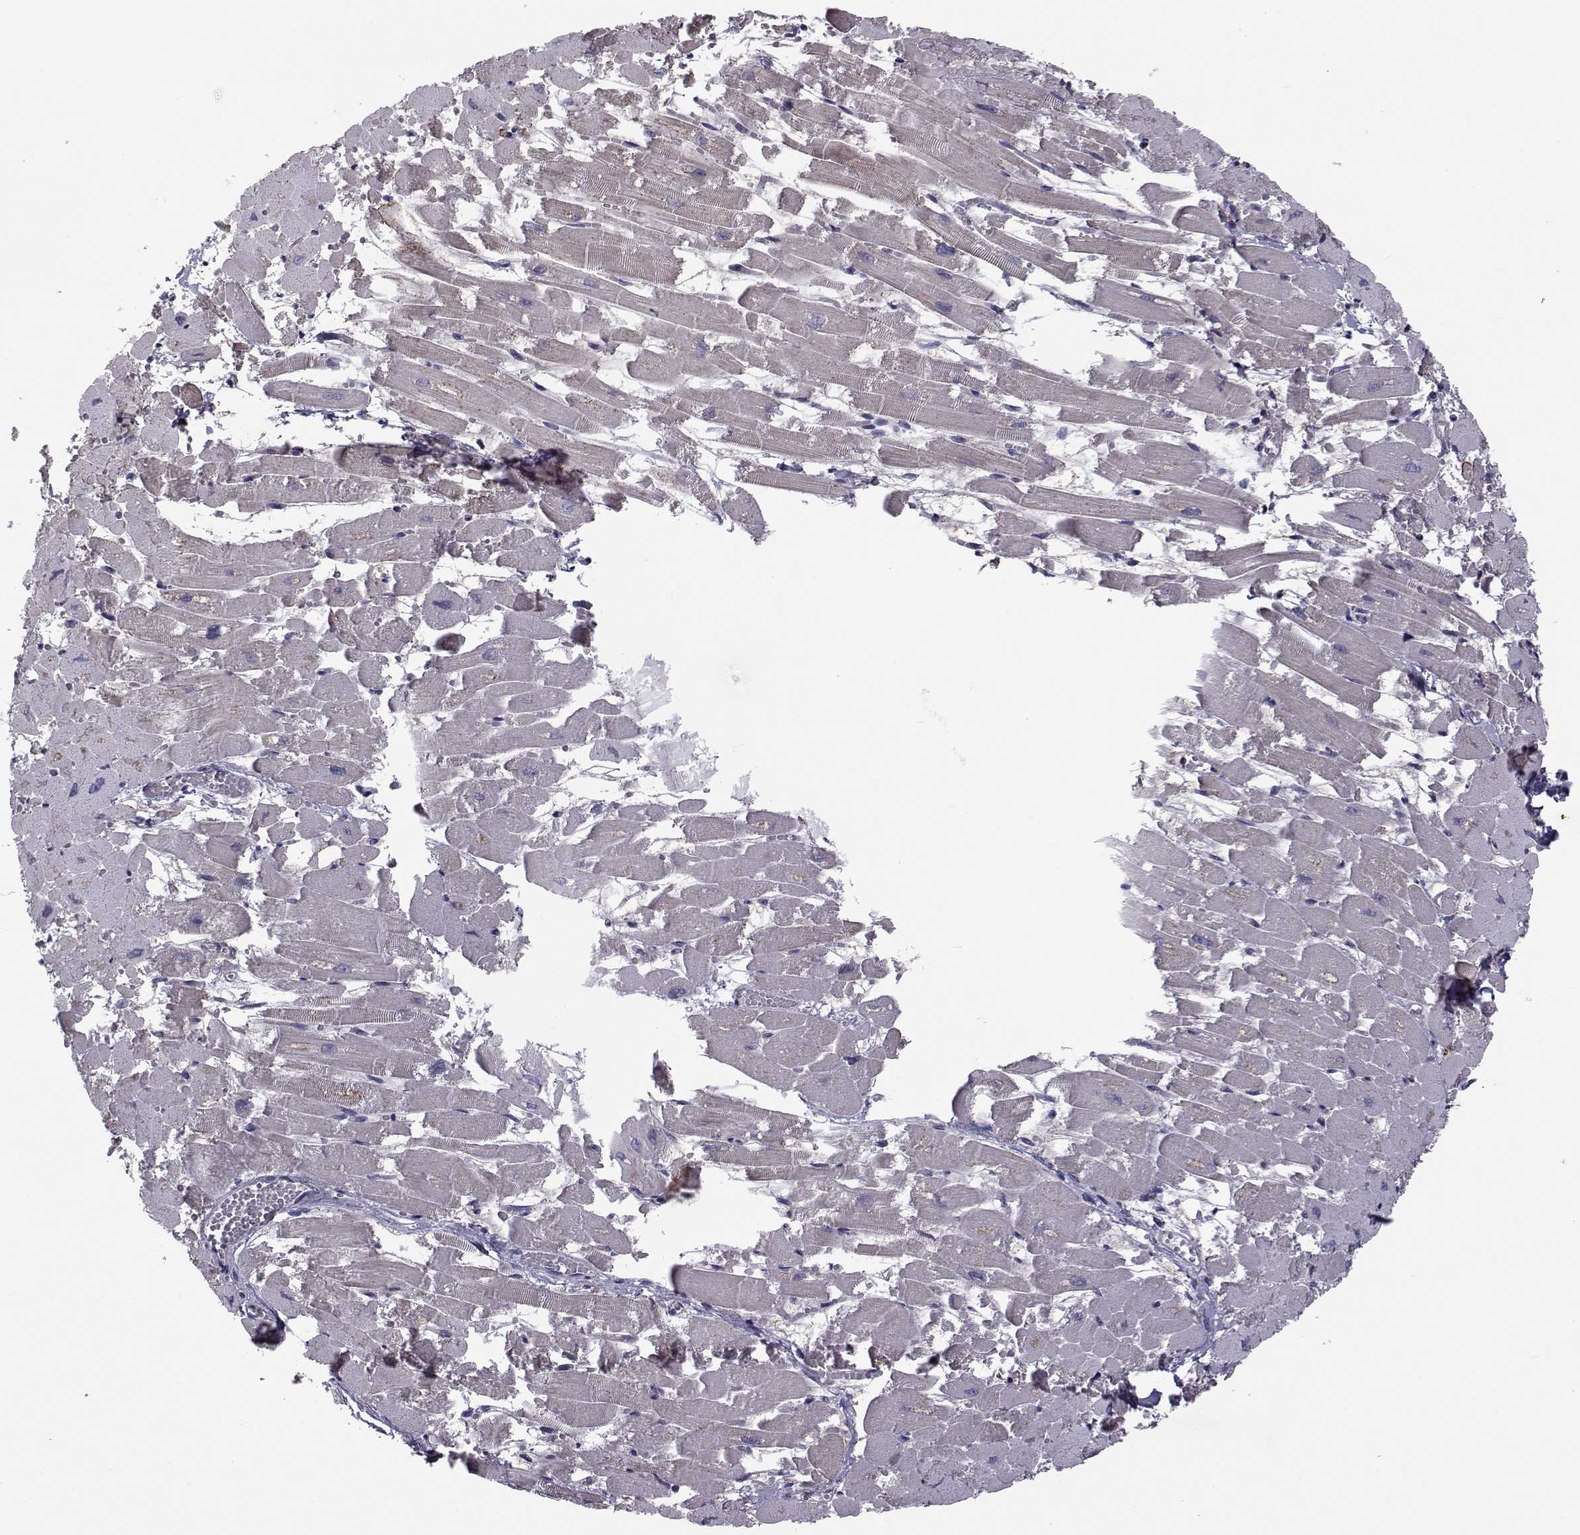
{"staining": {"intensity": "negative", "quantity": "none", "location": "none"}, "tissue": "heart muscle", "cell_type": "Cardiomyocytes", "image_type": "normal", "snomed": [{"axis": "morphology", "description": "Normal tissue, NOS"}, {"axis": "topography", "description": "Heart"}], "caption": "Human heart muscle stained for a protein using IHC displays no staining in cardiomyocytes.", "gene": "LRRC27", "patient": {"sex": "female", "age": 52}}